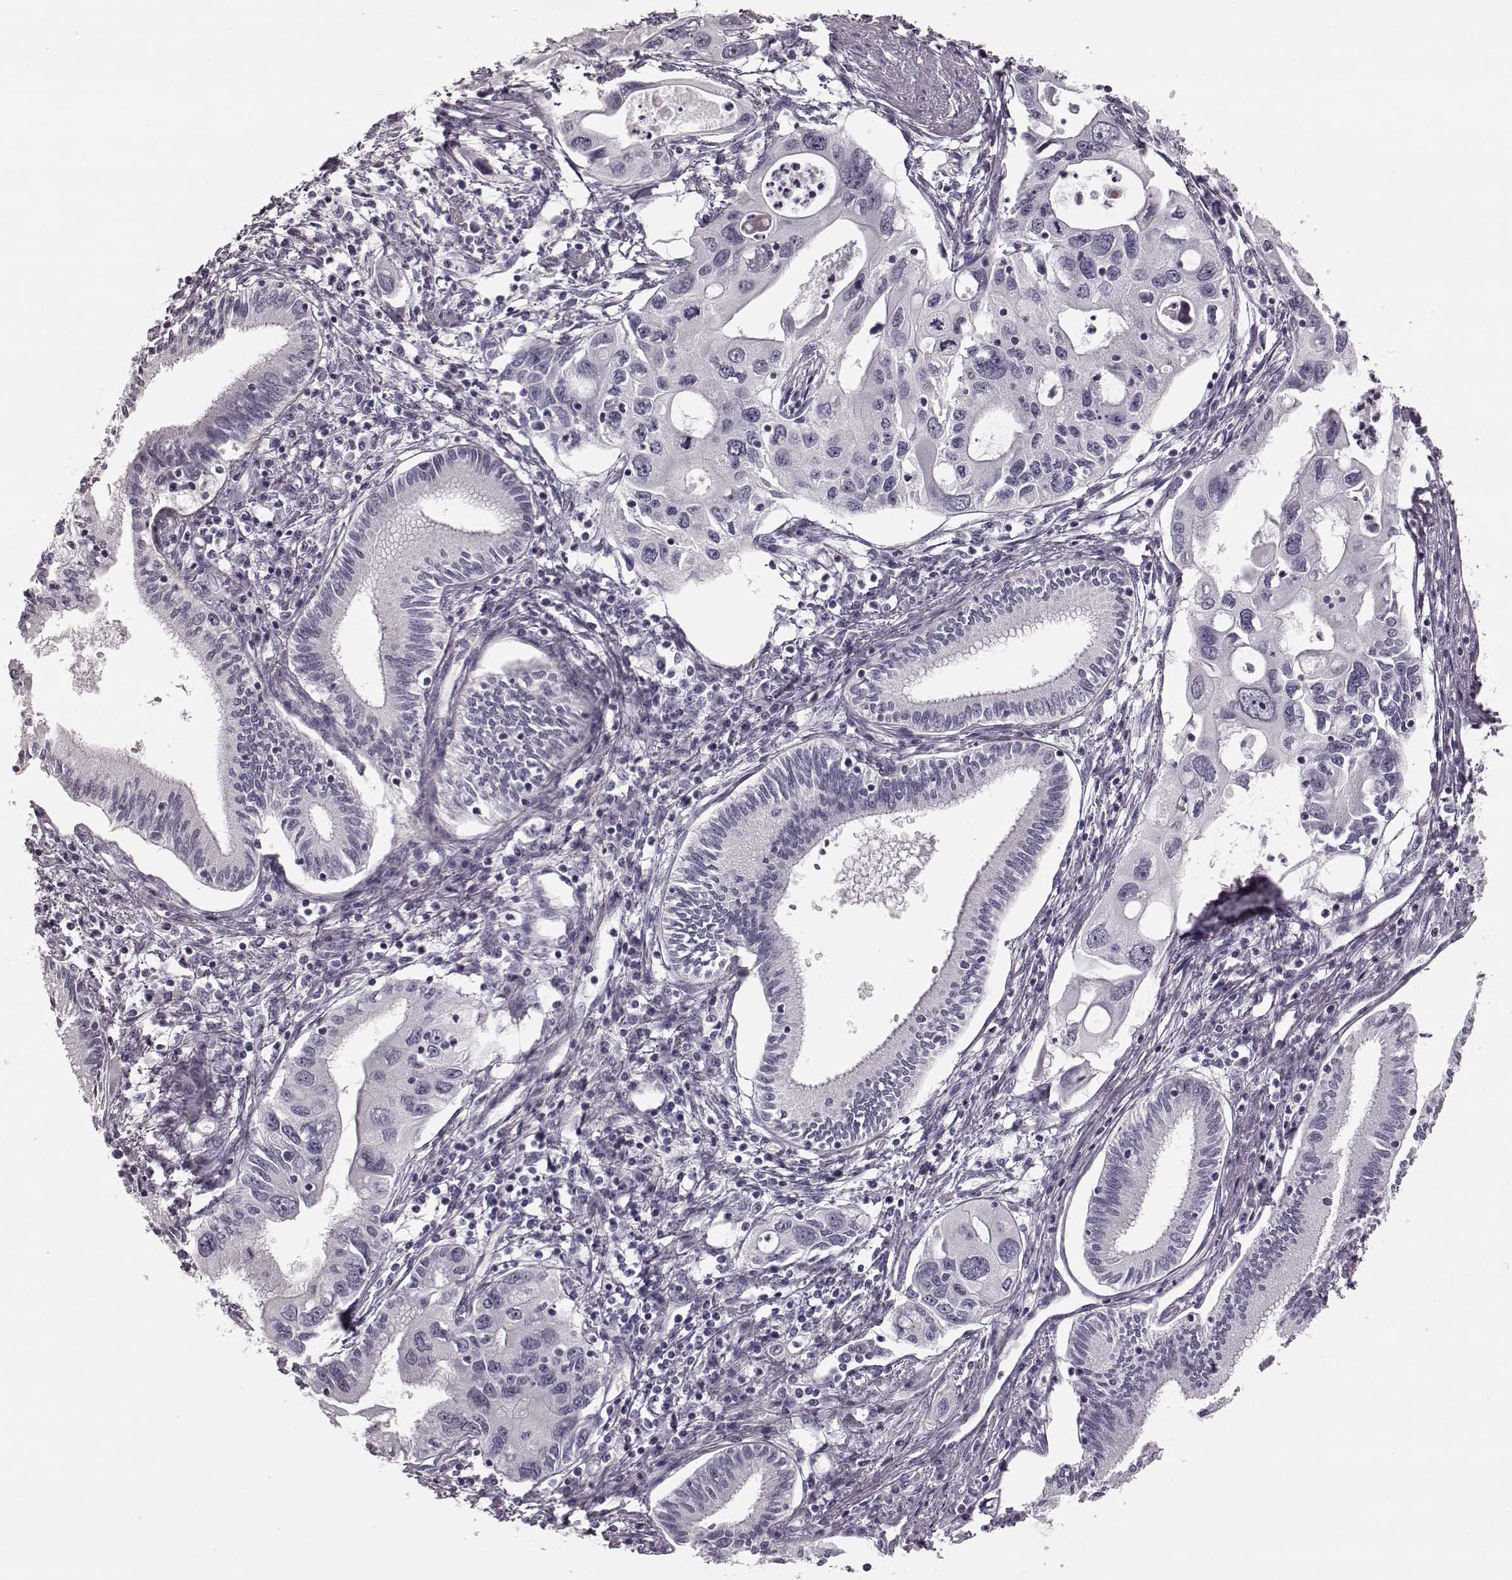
{"staining": {"intensity": "negative", "quantity": "none", "location": "none"}, "tissue": "pancreatic cancer", "cell_type": "Tumor cells", "image_type": "cancer", "snomed": [{"axis": "morphology", "description": "Adenocarcinoma, NOS"}, {"axis": "topography", "description": "Pancreas"}], "caption": "IHC histopathology image of neoplastic tissue: pancreatic adenocarcinoma stained with DAB exhibits no significant protein expression in tumor cells.", "gene": "ZNF433", "patient": {"sex": "male", "age": 60}}